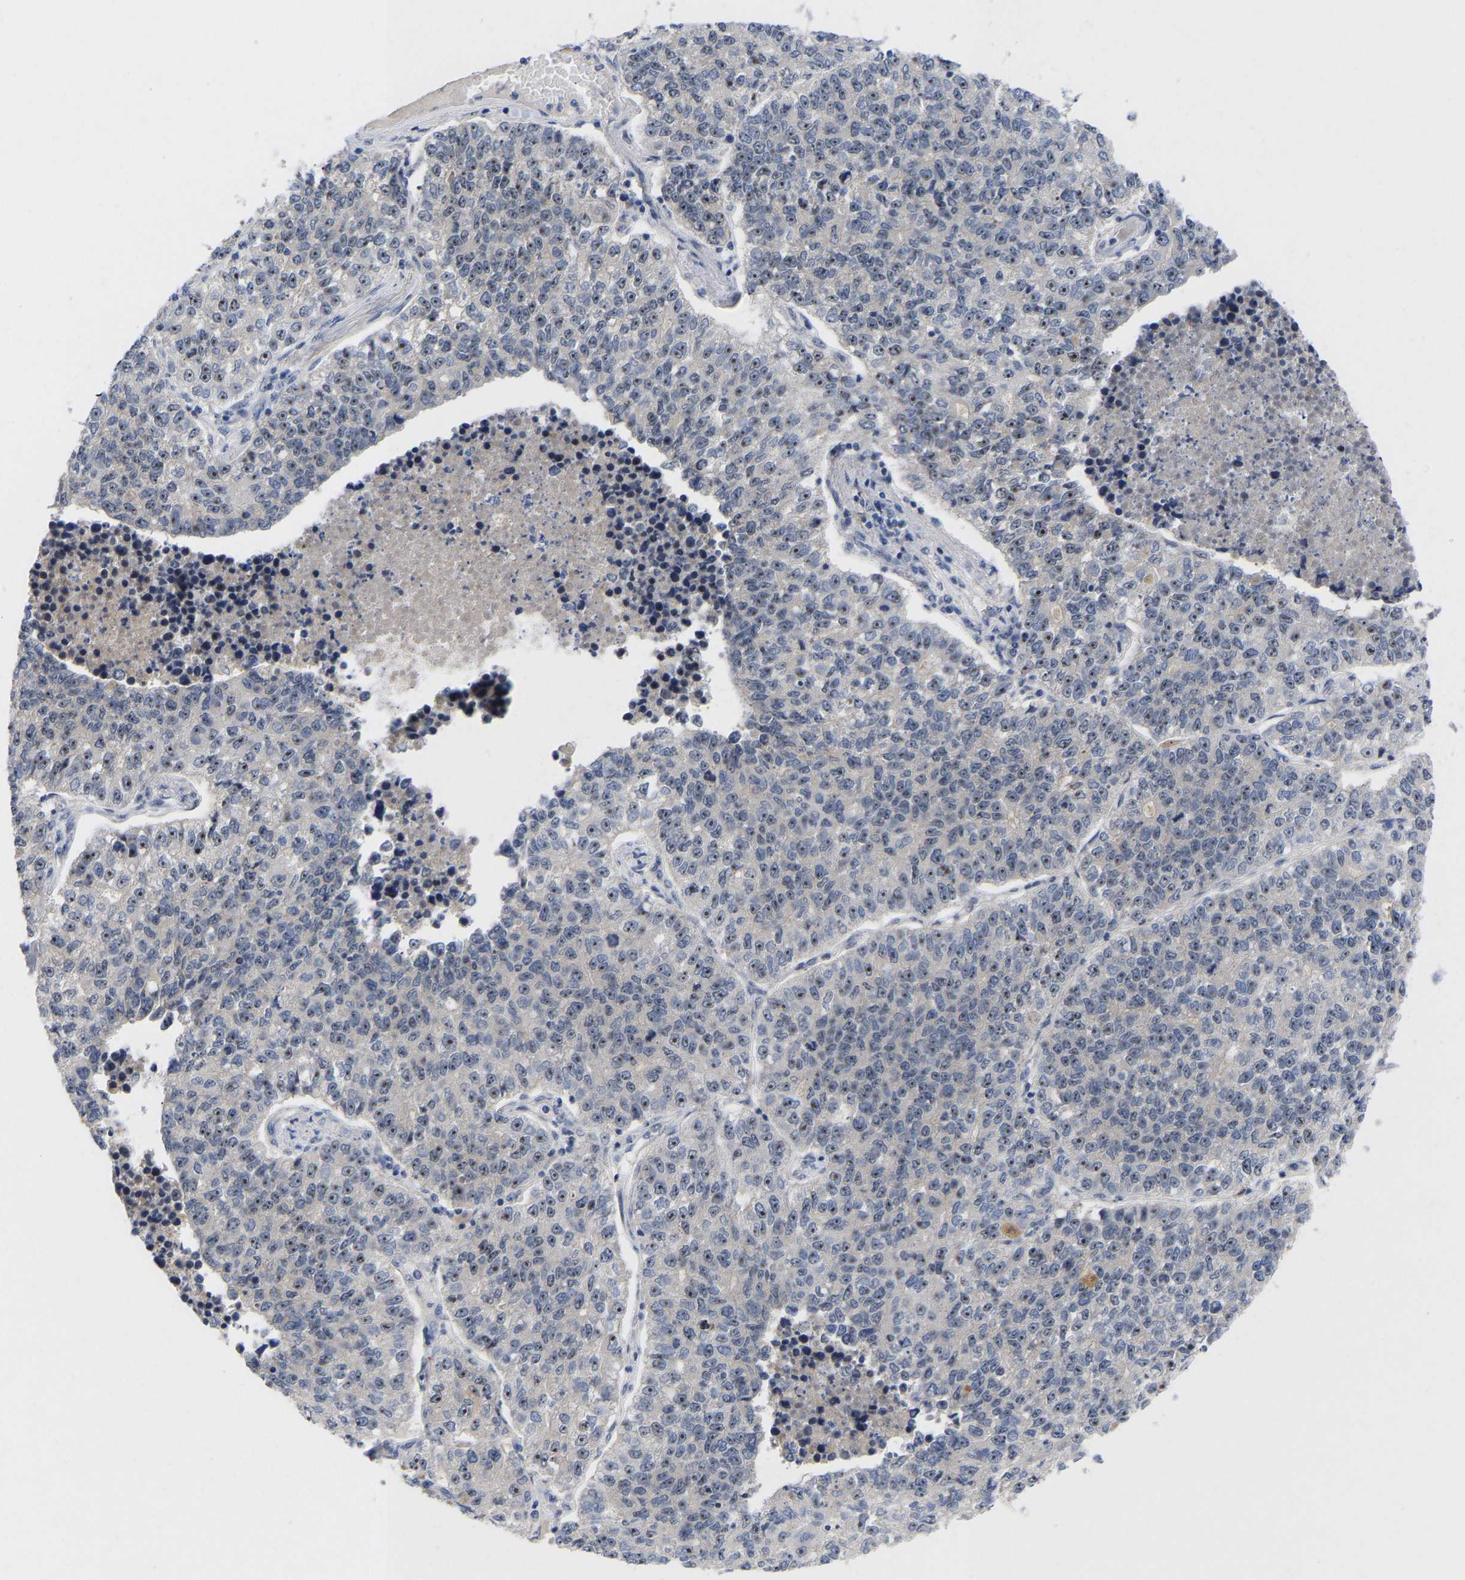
{"staining": {"intensity": "moderate", "quantity": "25%-75%", "location": "nuclear"}, "tissue": "lung cancer", "cell_type": "Tumor cells", "image_type": "cancer", "snomed": [{"axis": "morphology", "description": "Adenocarcinoma, NOS"}, {"axis": "topography", "description": "Lung"}], "caption": "IHC of adenocarcinoma (lung) demonstrates medium levels of moderate nuclear expression in about 25%-75% of tumor cells.", "gene": "NLE1", "patient": {"sex": "male", "age": 49}}